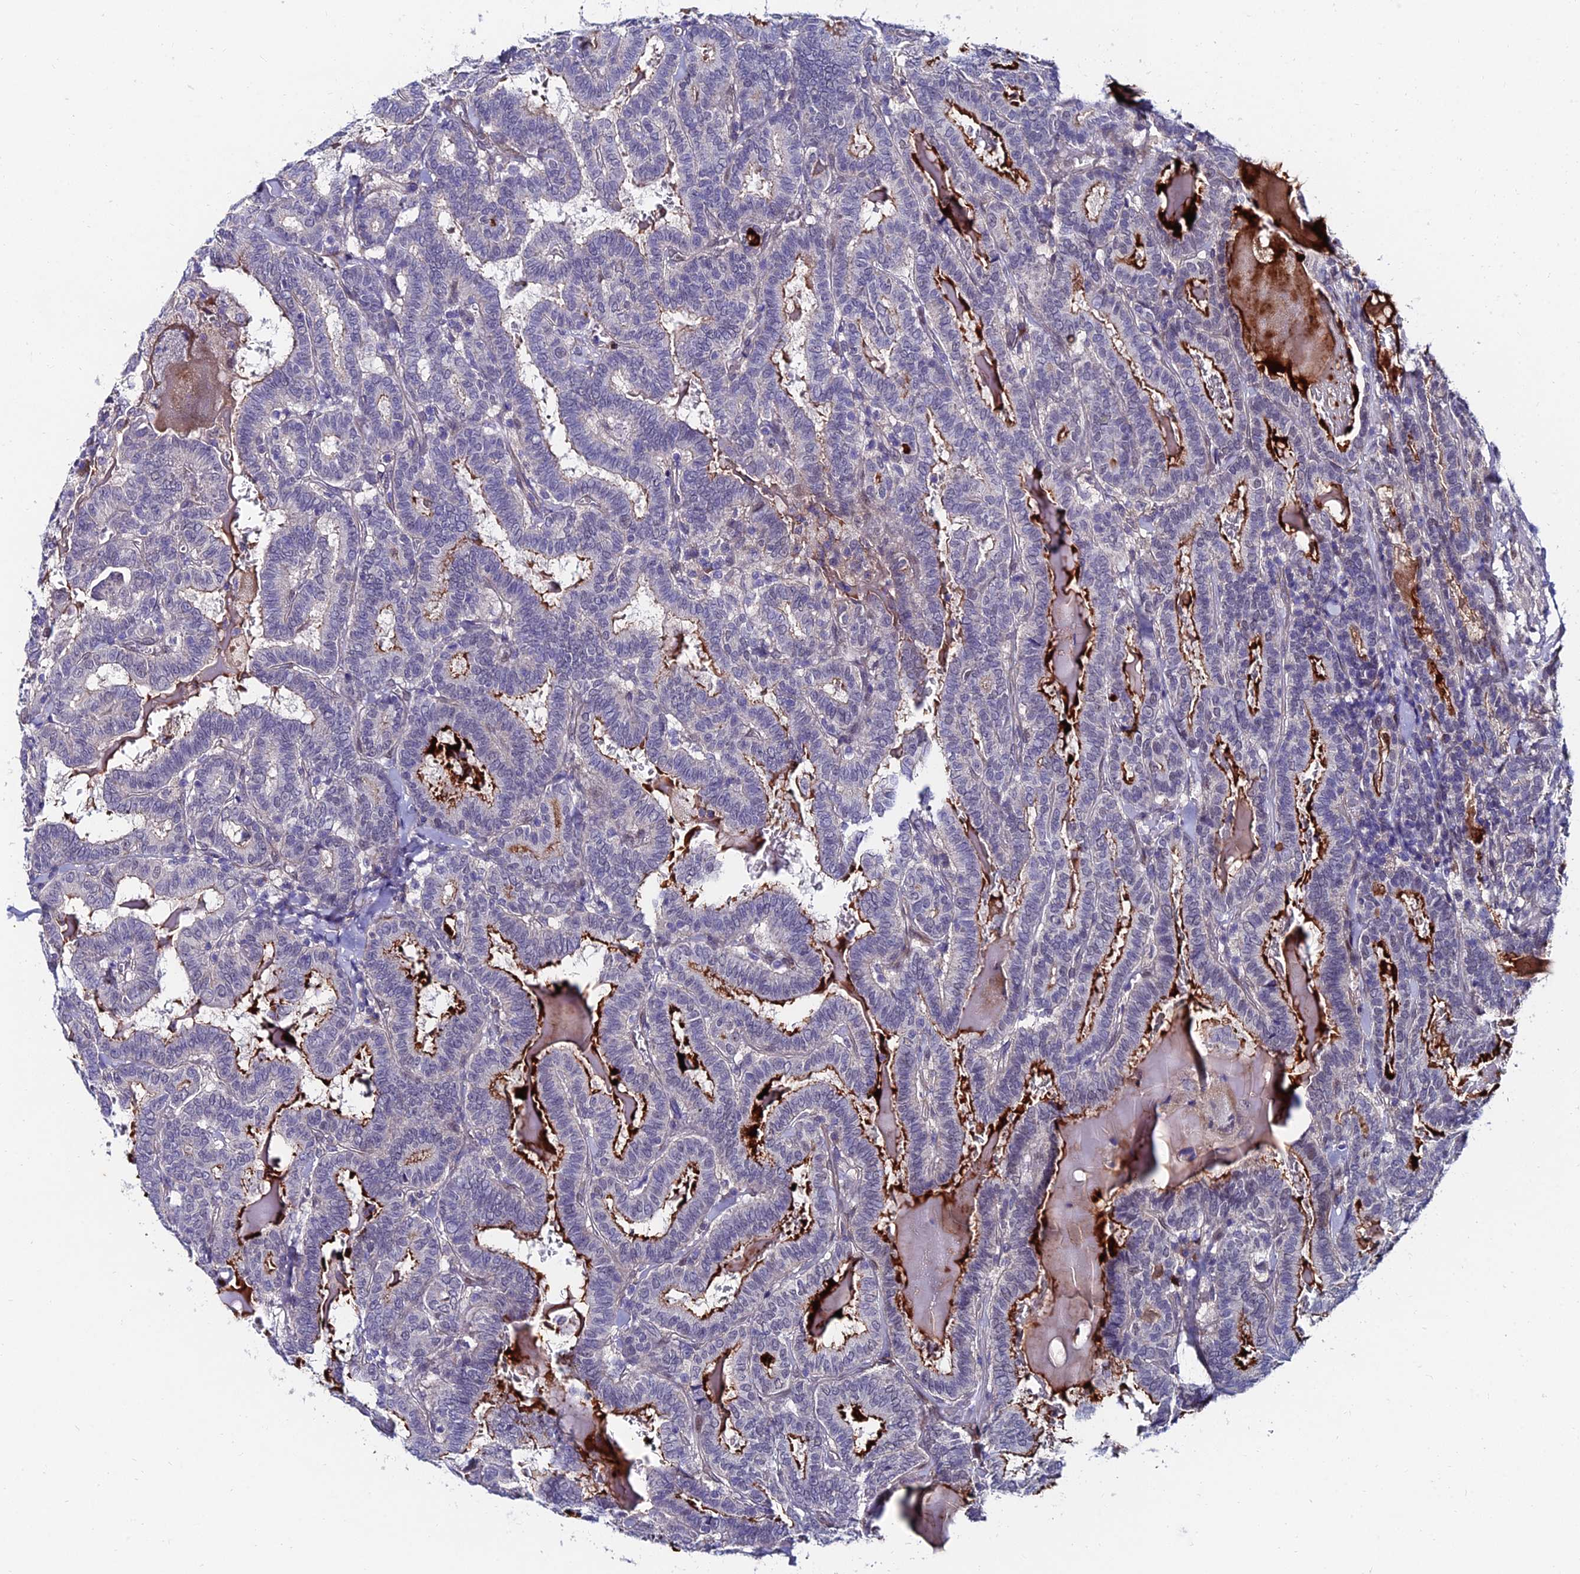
{"staining": {"intensity": "strong", "quantity": "<25%", "location": "cytoplasmic/membranous"}, "tissue": "thyroid cancer", "cell_type": "Tumor cells", "image_type": "cancer", "snomed": [{"axis": "morphology", "description": "Papillary adenocarcinoma, NOS"}, {"axis": "topography", "description": "Thyroid gland"}], "caption": "A brown stain shows strong cytoplasmic/membranous staining of a protein in thyroid papillary adenocarcinoma tumor cells.", "gene": "TRIM24", "patient": {"sex": "female", "age": 72}}